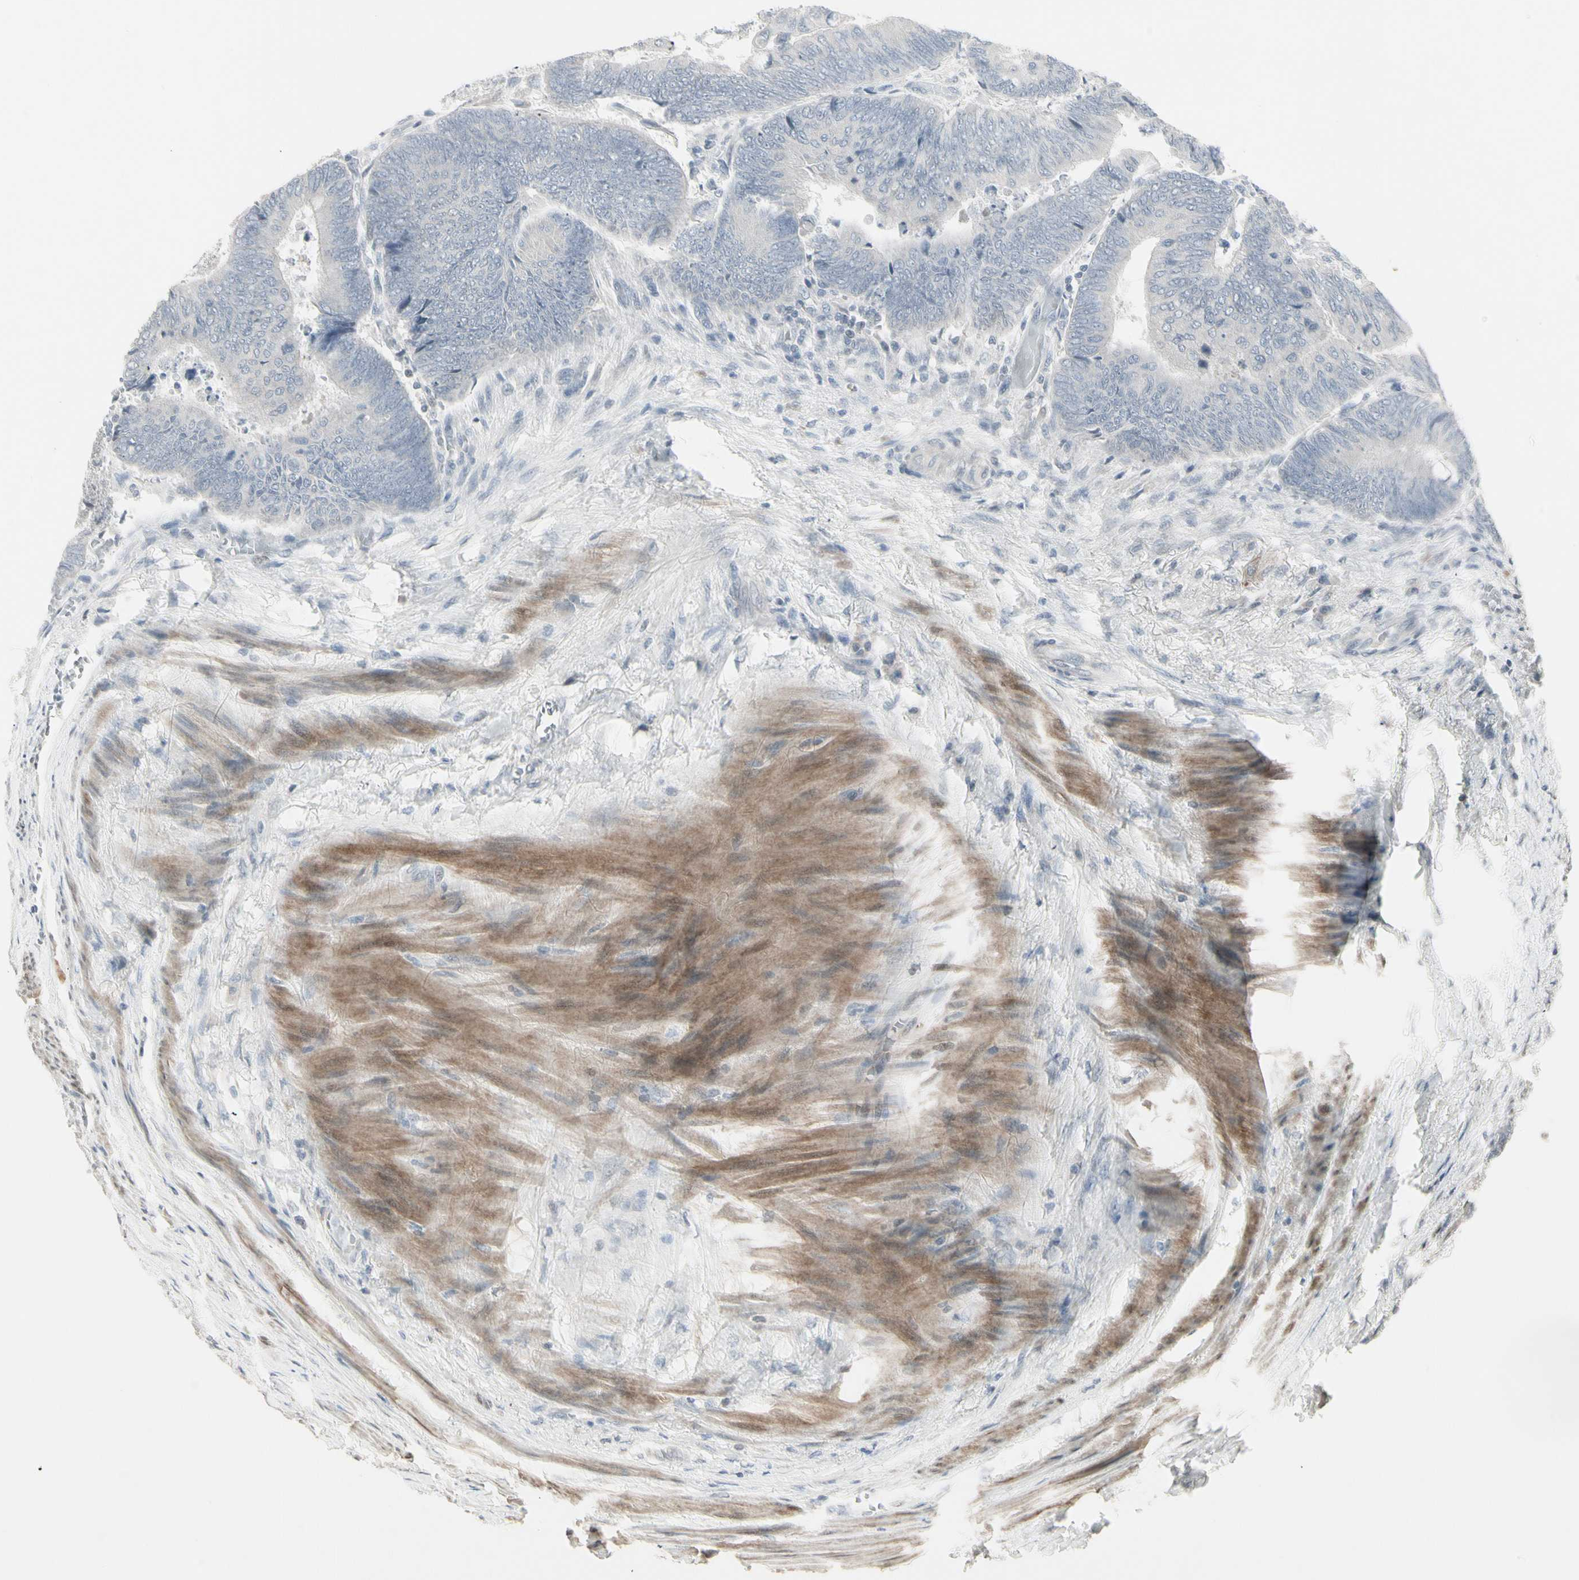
{"staining": {"intensity": "negative", "quantity": "none", "location": "none"}, "tissue": "colorectal cancer", "cell_type": "Tumor cells", "image_type": "cancer", "snomed": [{"axis": "morphology", "description": "Normal tissue, NOS"}, {"axis": "morphology", "description": "Adenocarcinoma, NOS"}, {"axis": "topography", "description": "Rectum"}, {"axis": "topography", "description": "Peripheral nerve tissue"}], "caption": "Colorectal adenocarcinoma was stained to show a protein in brown. There is no significant positivity in tumor cells. The staining was performed using DAB to visualize the protein expression in brown, while the nuclei were stained in blue with hematoxylin (Magnification: 20x).", "gene": "DMPK", "patient": {"sex": "male", "age": 92}}